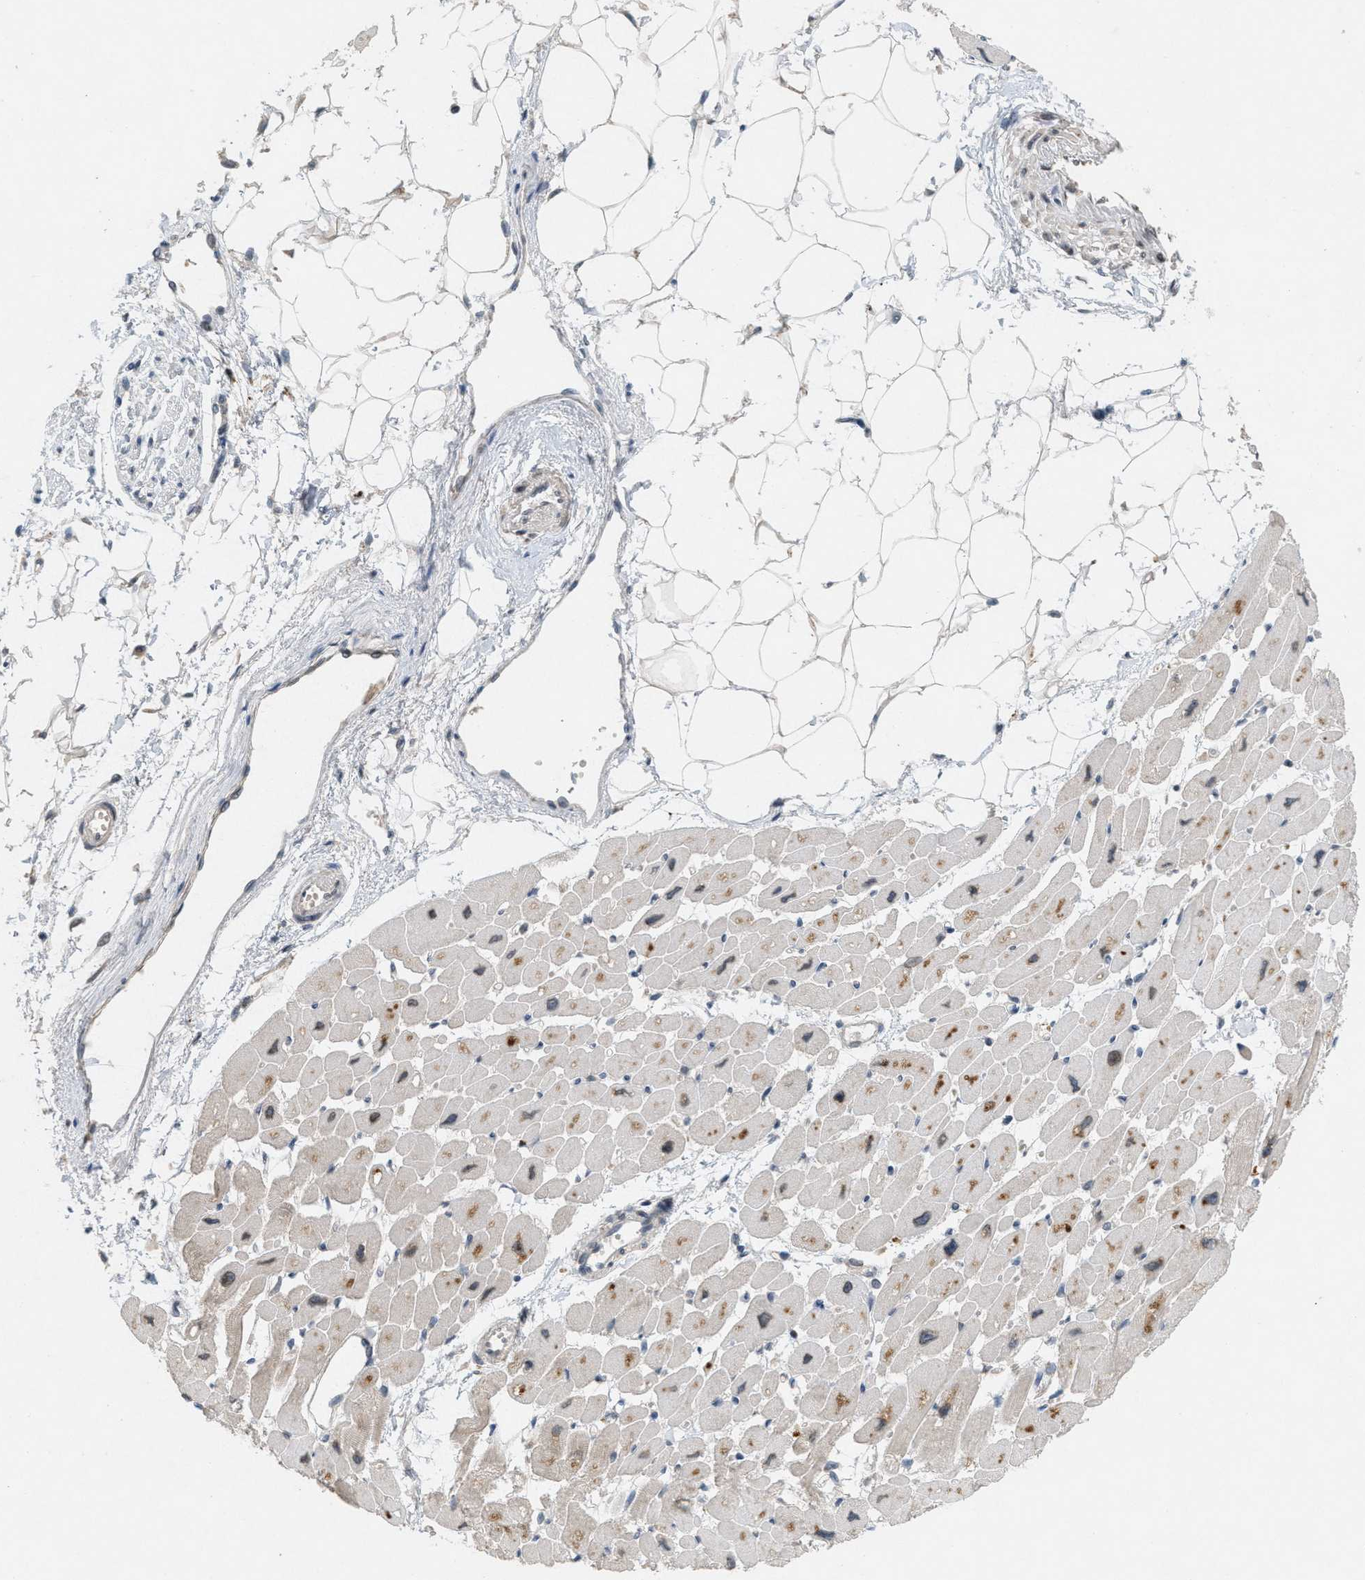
{"staining": {"intensity": "moderate", "quantity": "25%-75%", "location": "nuclear"}, "tissue": "heart muscle", "cell_type": "Cardiomyocytes", "image_type": "normal", "snomed": [{"axis": "morphology", "description": "Normal tissue, NOS"}, {"axis": "topography", "description": "Heart"}], "caption": "A medium amount of moderate nuclear expression is present in approximately 25%-75% of cardiomyocytes in normal heart muscle. (brown staining indicates protein expression, while blue staining denotes nuclei).", "gene": "ABHD6", "patient": {"sex": "female", "age": 54}}